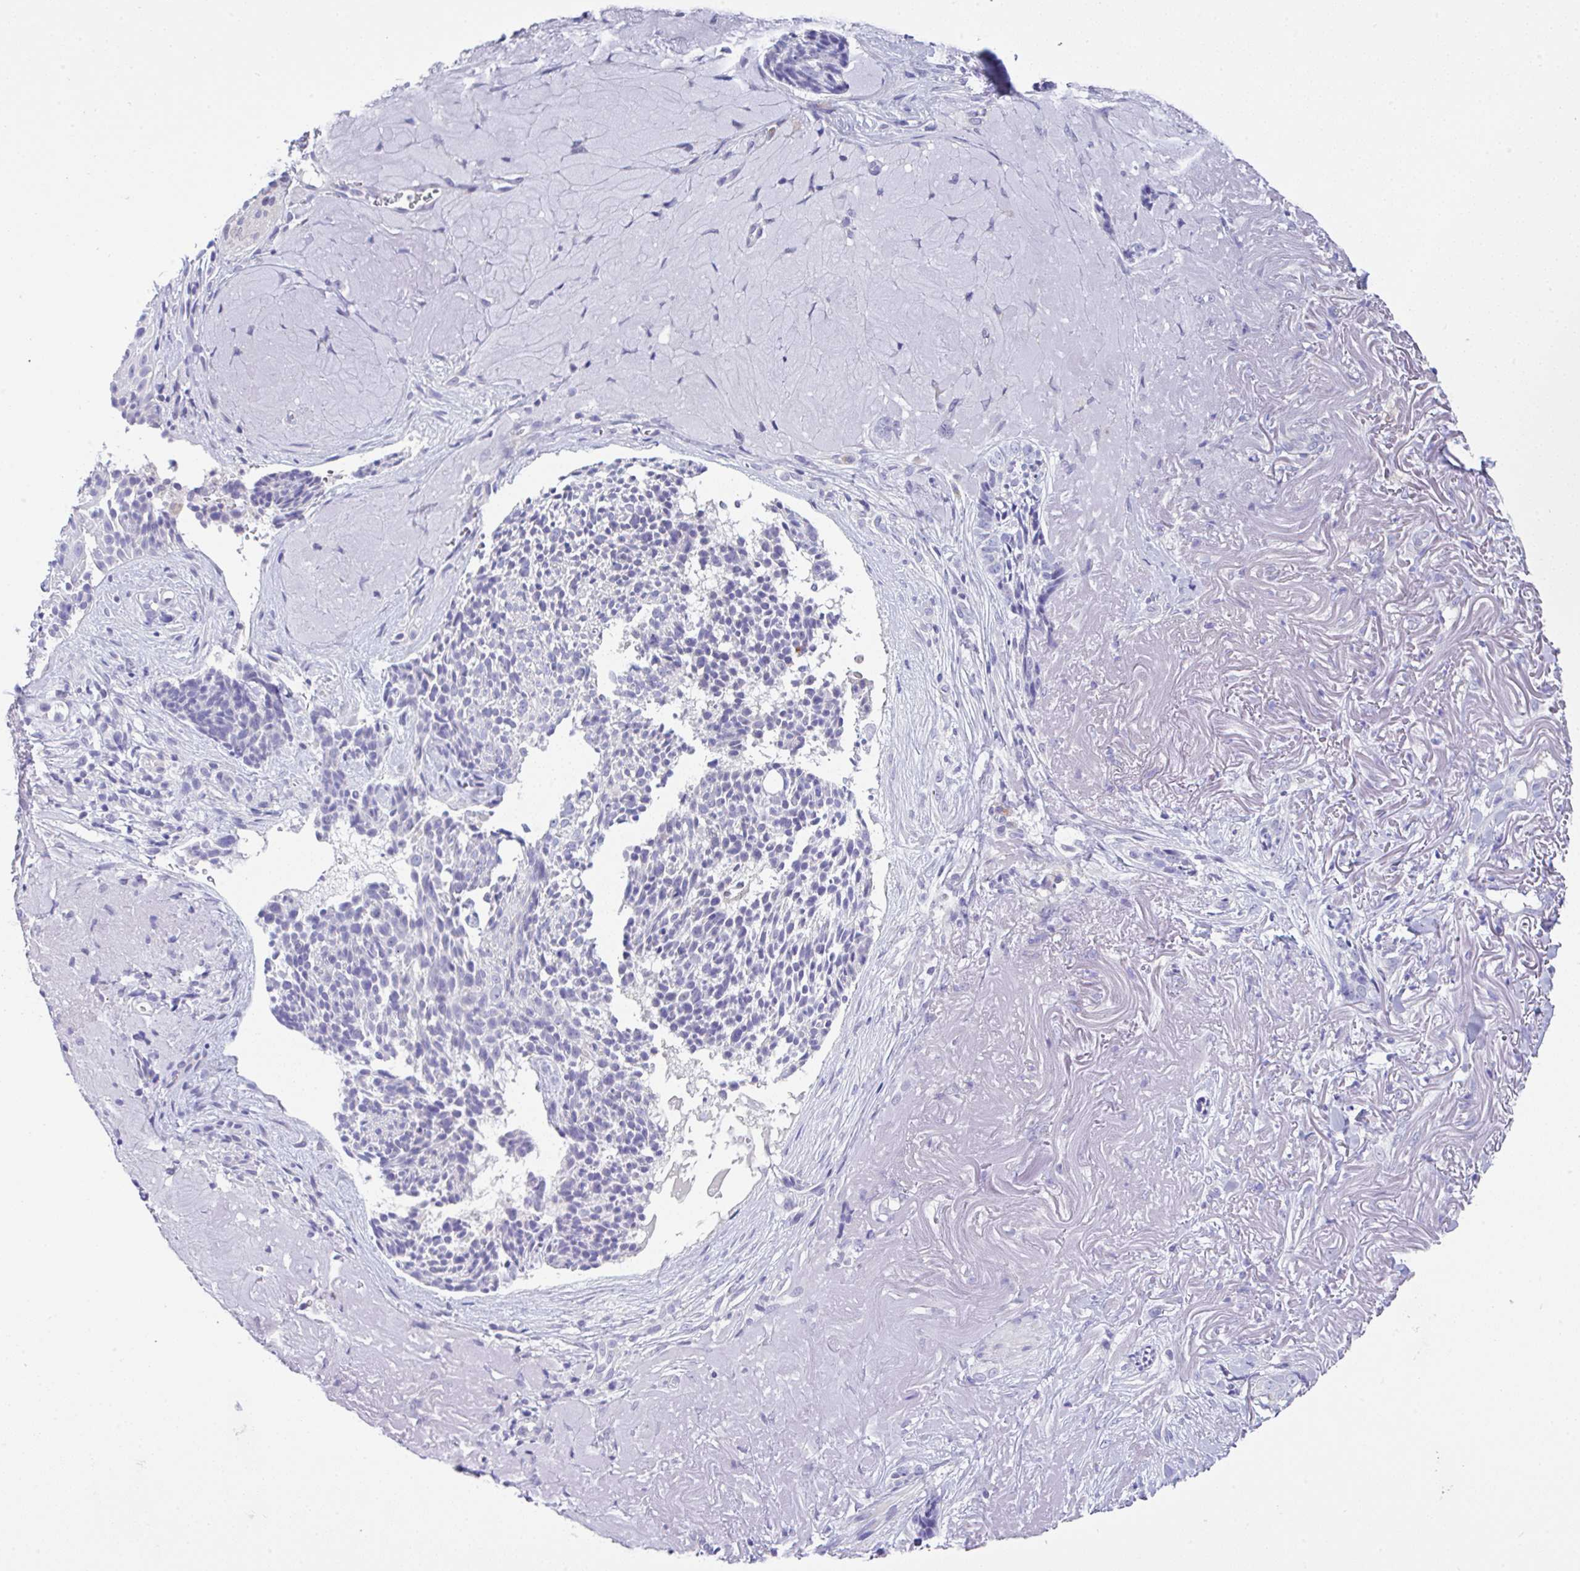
{"staining": {"intensity": "negative", "quantity": "none", "location": "none"}, "tissue": "skin cancer", "cell_type": "Tumor cells", "image_type": "cancer", "snomed": [{"axis": "morphology", "description": "Basal cell carcinoma"}, {"axis": "topography", "description": "Skin"}, {"axis": "topography", "description": "Skin of face"}], "caption": "IHC micrograph of skin basal cell carcinoma stained for a protein (brown), which demonstrates no staining in tumor cells.", "gene": "SERPINE3", "patient": {"sex": "female", "age": 95}}